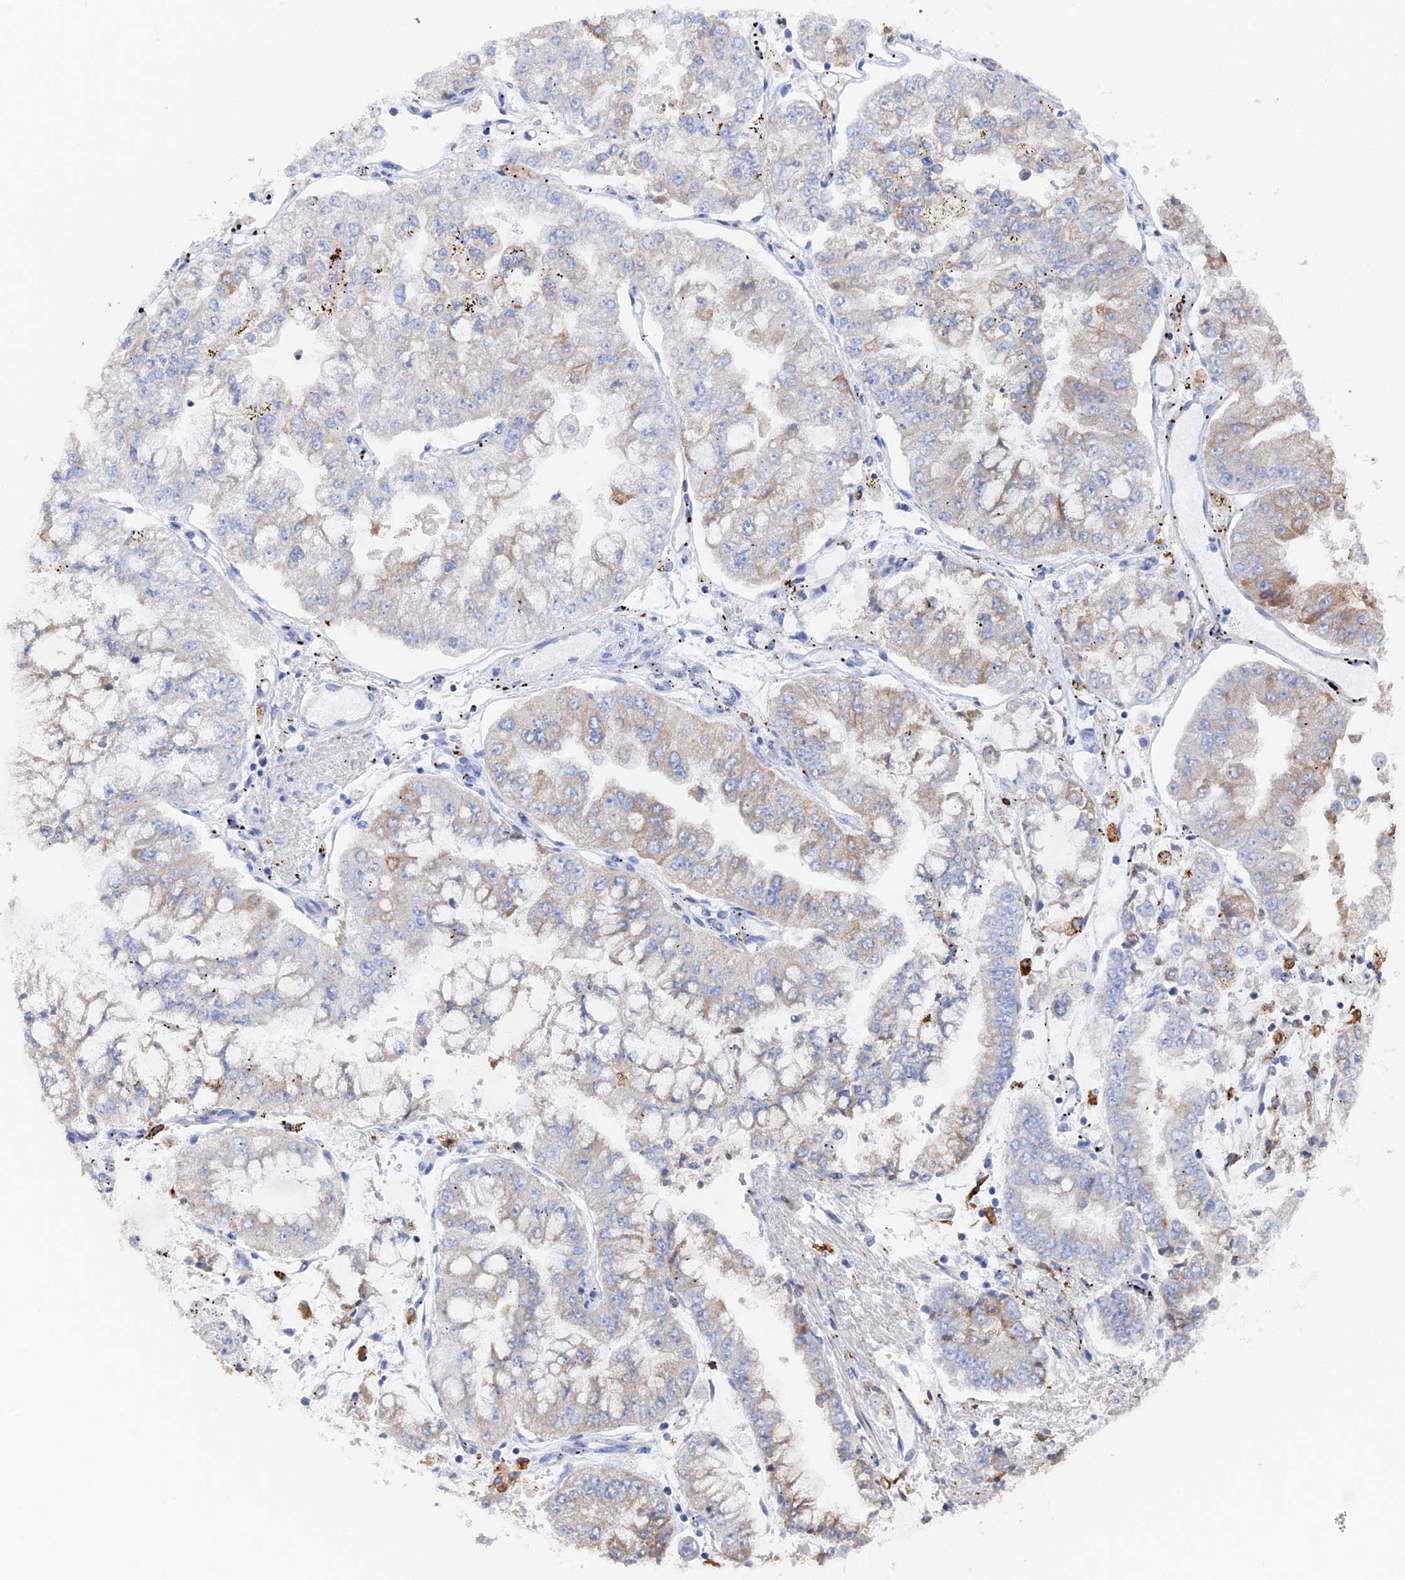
{"staining": {"intensity": "weak", "quantity": "<25%", "location": "cytoplasmic/membranous"}, "tissue": "stomach cancer", "cell_type": "Tumor cells", "image_type": "cancer", "snomed": [{"axis": "morphology", "description": "Adenocarcinoma, NOS"}, {"axis": "topography", "description": "Stomach"}], "caption": "Tumor cells are negative for protein expression in human stomach cancer (adenocarcinoma).", "gene": "COG7", "patient": {"sex": "male", "age": 76}}